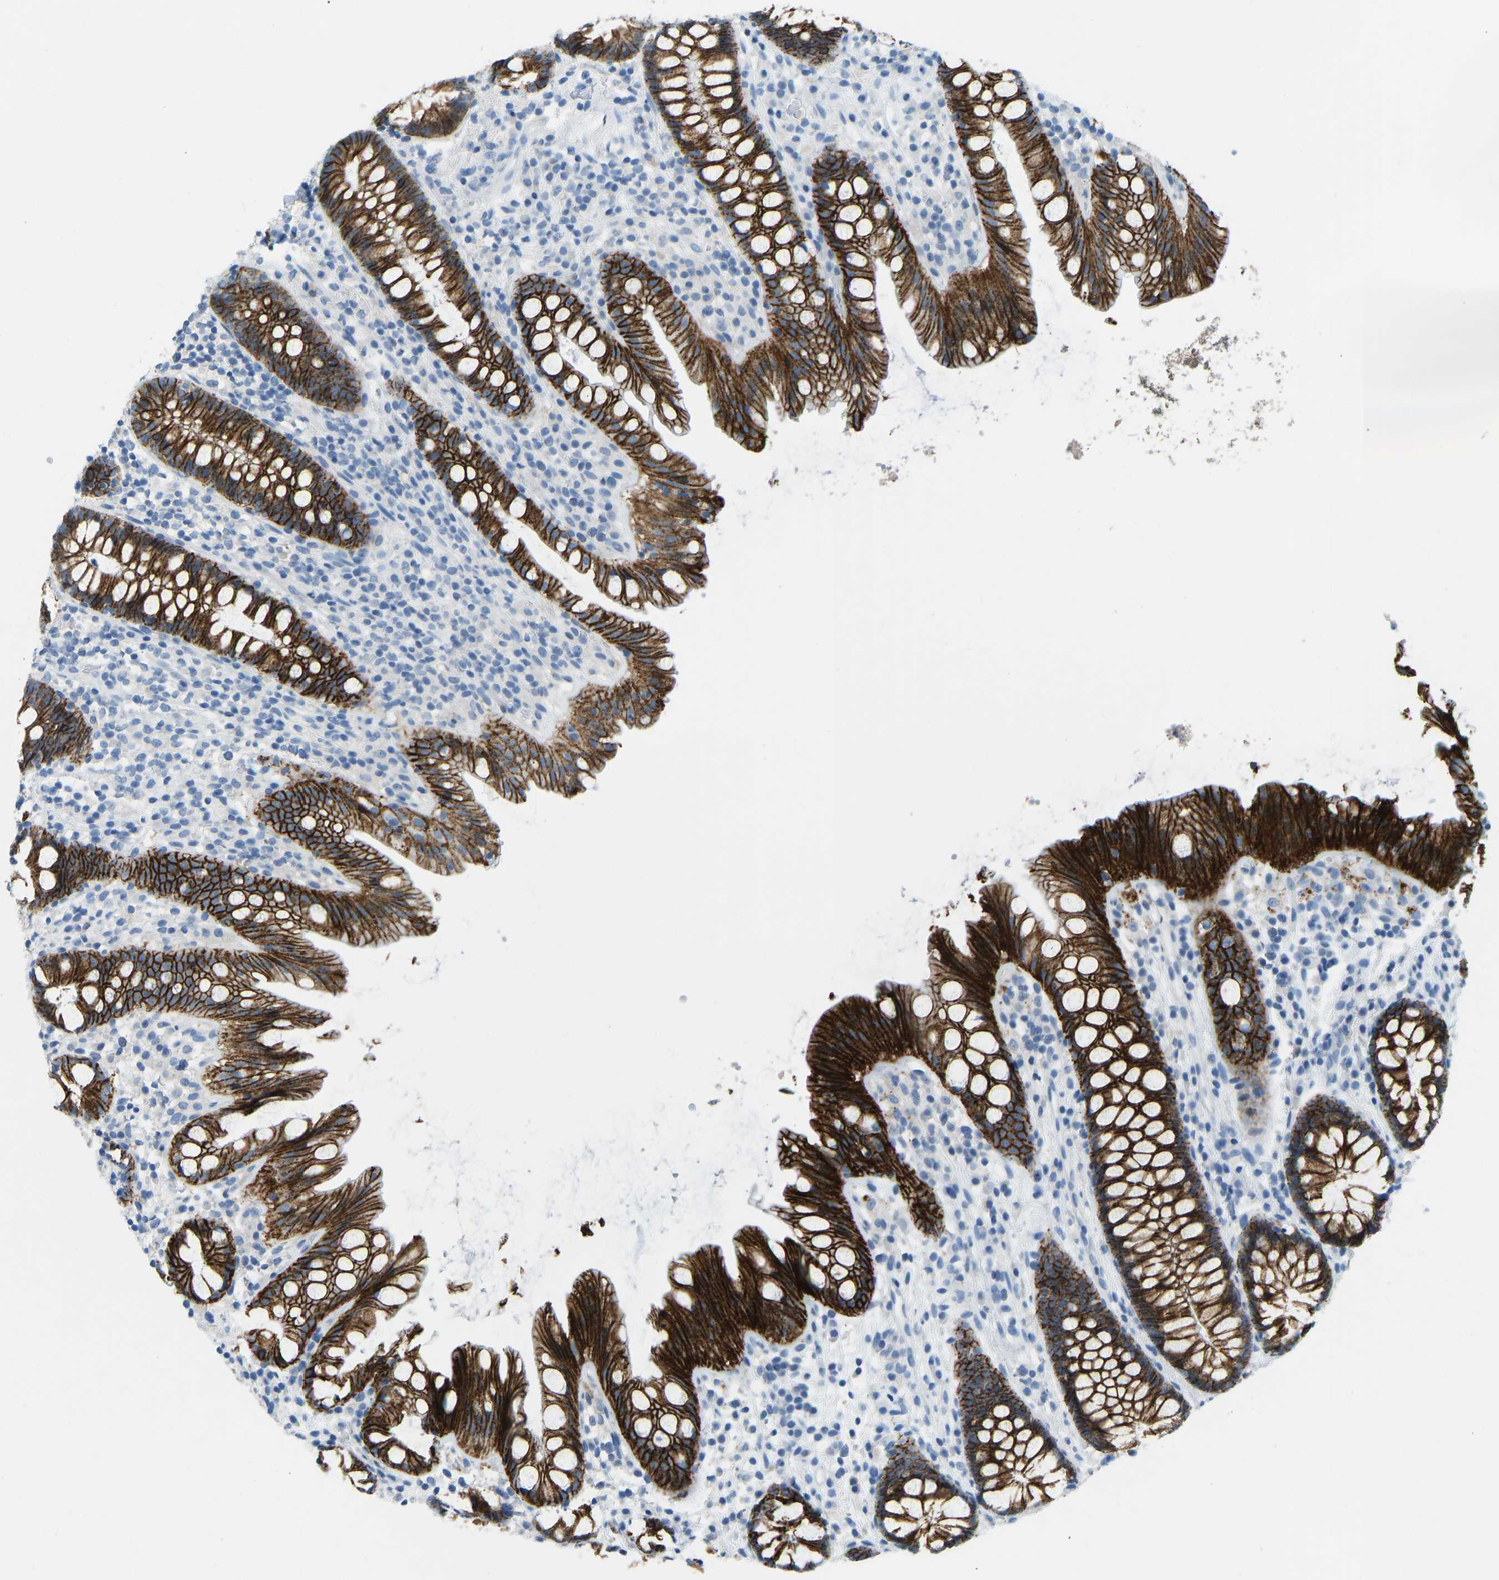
{"staining": {"intensity": "strong", "quantity": ">75%", "location": "cytoplasmic/membranous"}, "tissue": "rectum", "cell_type": "Glandular cells", "image_type": "normal", "snomed": [{"axis": "morphology", "description": "Normal tissue, NOS"}, {"axis": "topography", "description": "Rectum"}], "caption": "This histopathology image reveals immunohistochemistry (IHC) staining of unremarkable human rectum, with high strong cytoplasmic/membranous staining in approximately >75% of glandular cells.", "gene": "ATP1A1", "patient": {"sex": "female", "age": 65}}